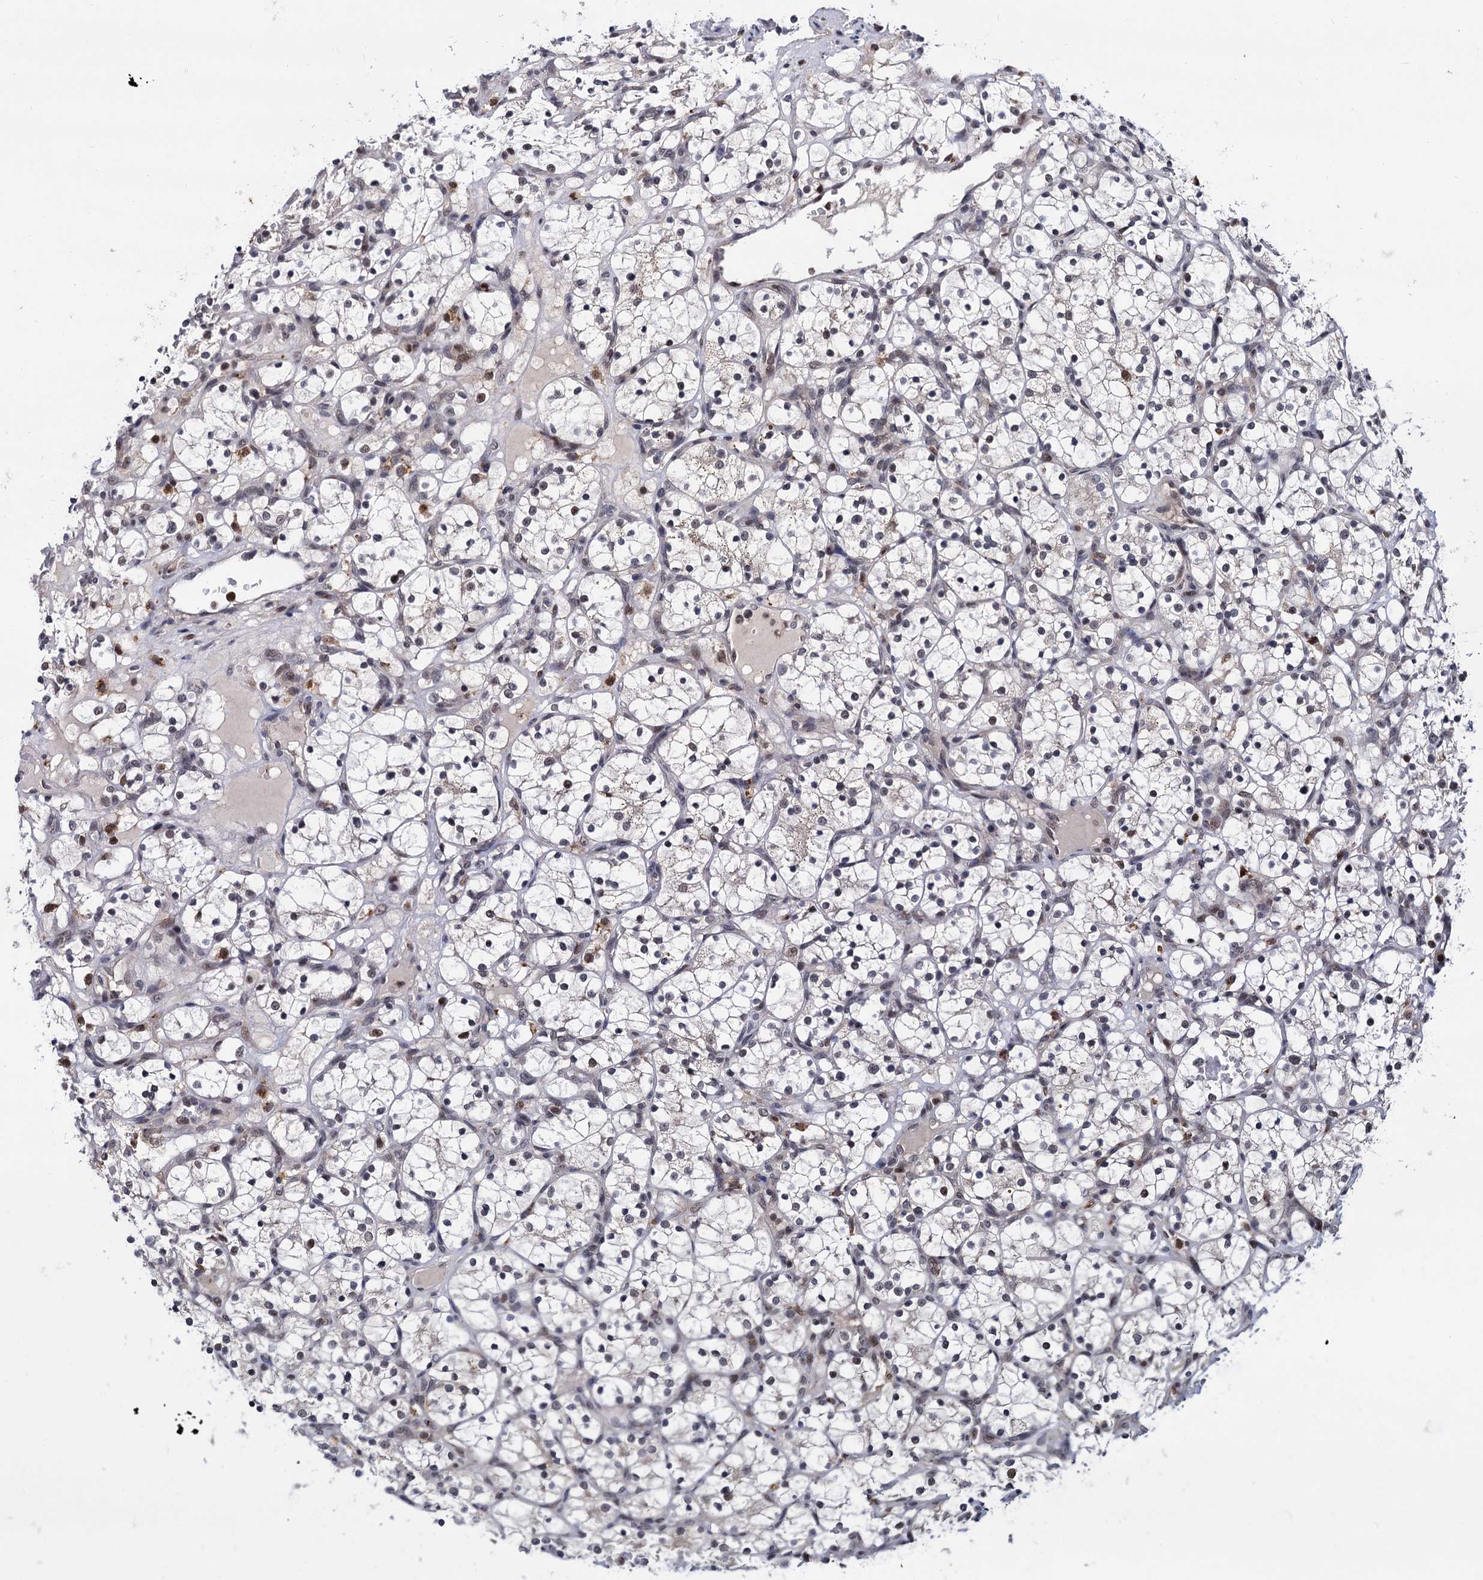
{"staining": {"intensity": "negative", "quantity": "none", "location": "none"}, "tissue": "renal cancer", "cell_type": "Tumor cells", "image_type": "cancer", "snomed": [{"axis": "morphology", "description": "Adenocarcinoma, NOS"}, {"axis": "topography", "description": "Kidney"}], "caption": "IHC histopathology image of neoplastic tissue: human renal cancer (adenocarcinoma) stained with DAB exhibits no significant protein staining in tumor cells.", "gene": "RNASEH2B", "patient": {"sex": "female", "age": 69}}